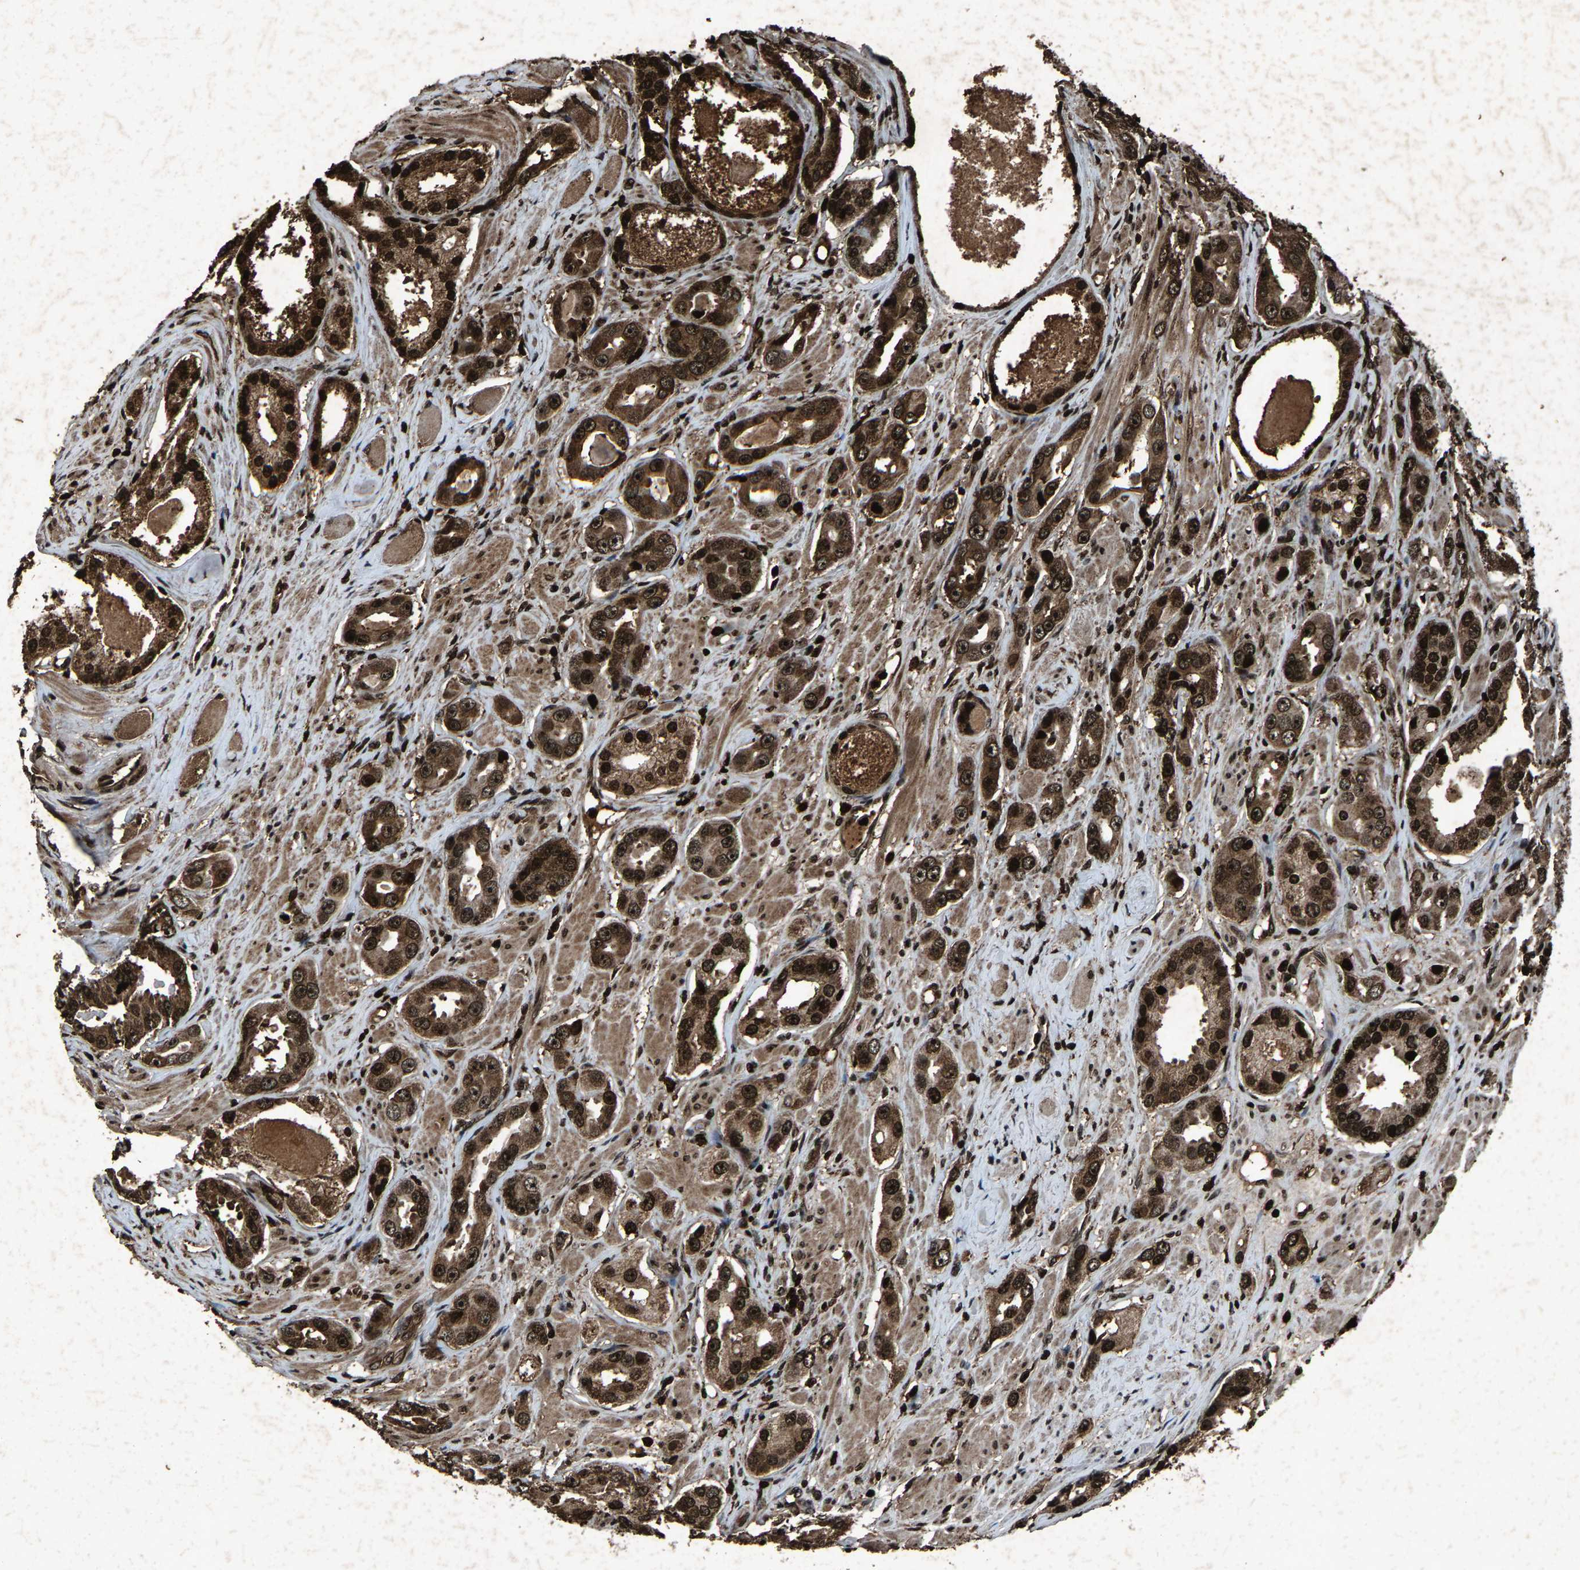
{"staining": {"intensity": "strong", "quantity": ">75%", "location": "cytoplasmic/membranous,nuclear"}, "tissue": "prostate cancer", "cell_type": "Tumor cells", "image_type": "cancer", "snomed": [{"axis": "morphology", "description": "Adenocarcinoma, Medium grade"}, {"axis": "topography", "description": "Prostate"}], "caption": "An IHC photomicrograph of neoplastic tissue is shown. Protein staining in brown labels strong cytoplasmic/membranous and nuclear positivity in prostate adenocarcinoma (medium-grade) within tumor cells.", "gene": "H4C1", "patient": {"sex": "male", "age": 53}}